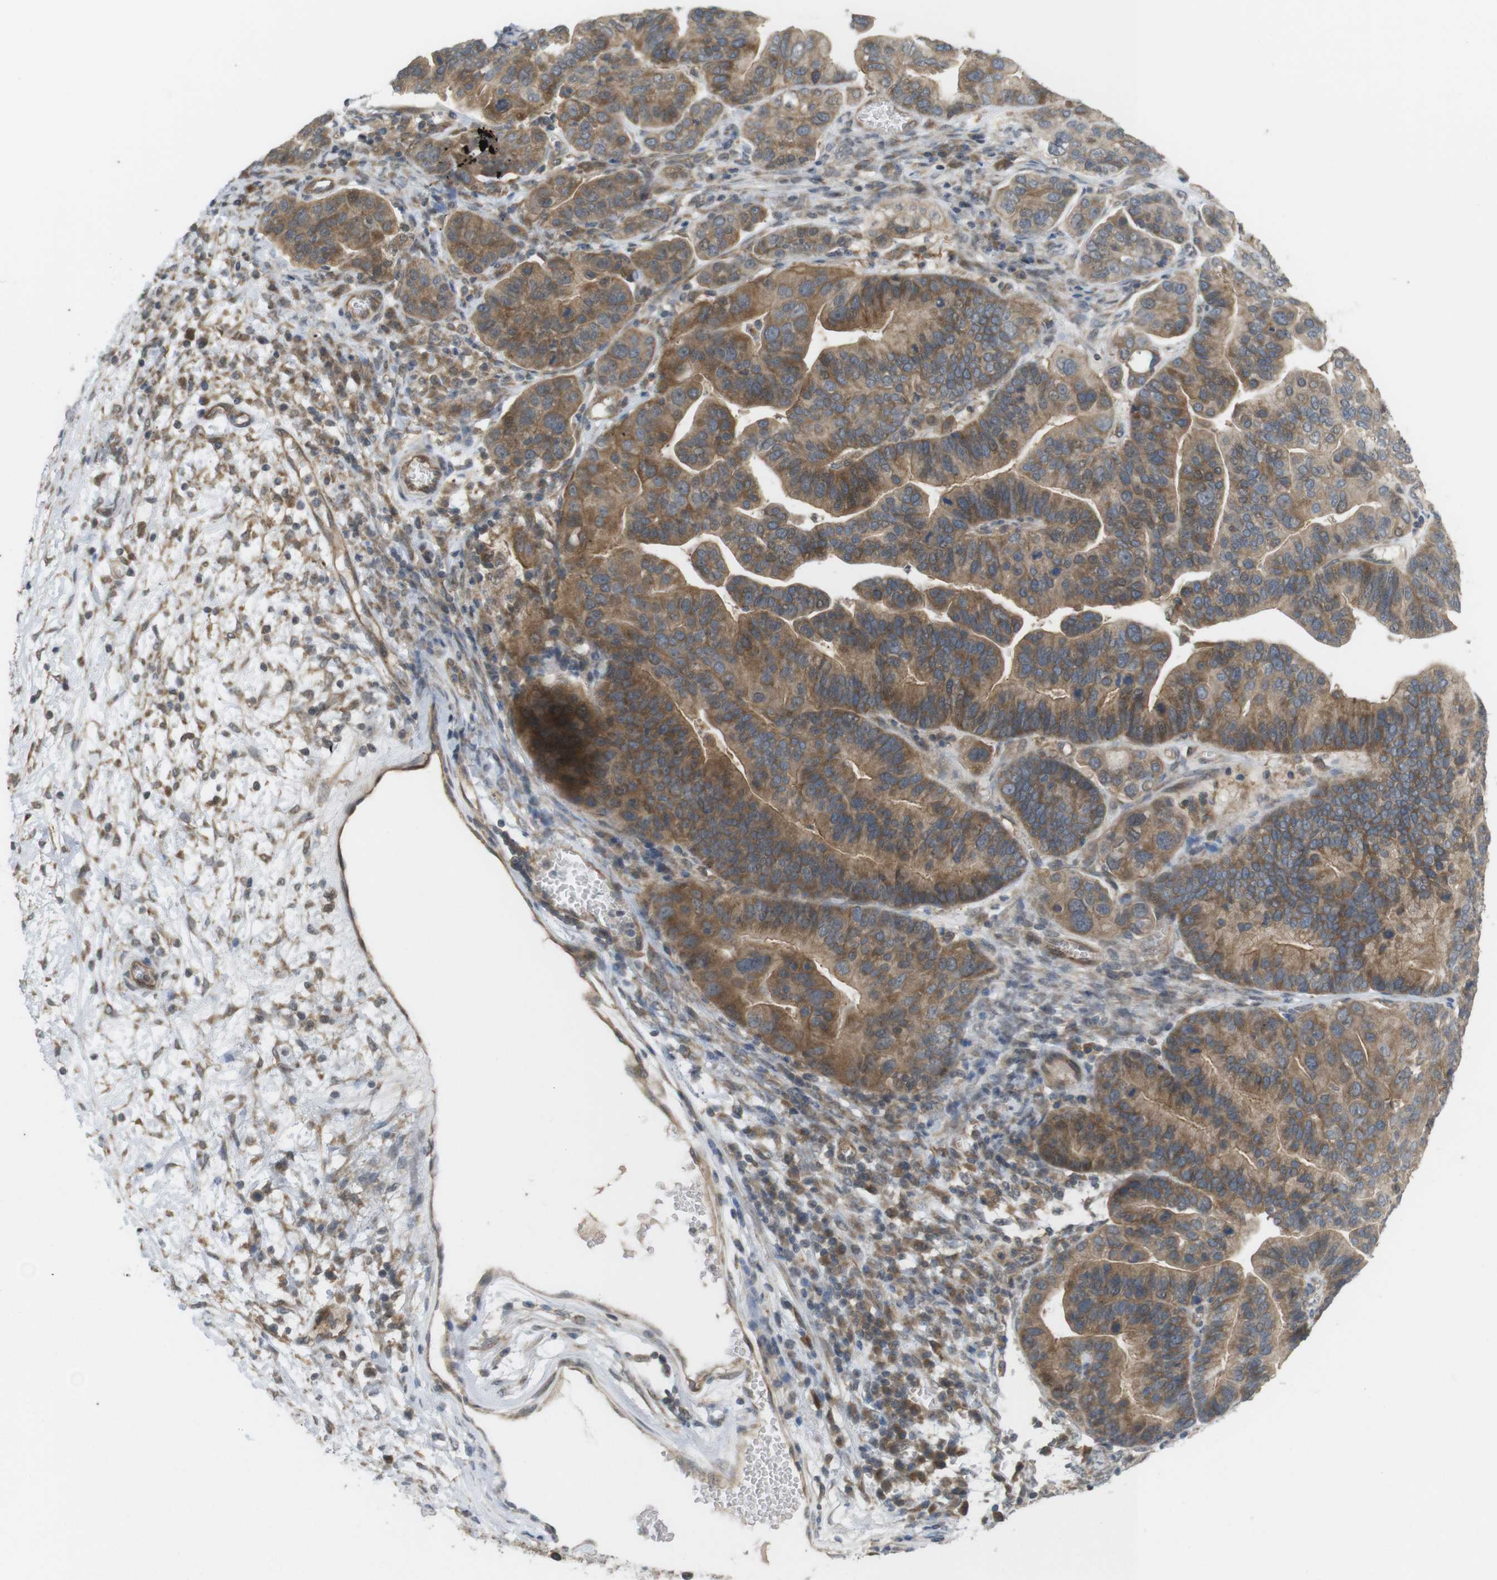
{"staining": {"intensity": "moderate", "quantity": ">75%", "location": "cytoplasmic/membranous"}, "tissue": "ovarian cancer", "cell_type": "Tumor cells", "image_type": "cancer", "snomed": [{"axis": "morphology", "description": "Cystadenocarcinoma, serous, NOS"}, {"axis": "topography", "description": "Ovary"}], "caption": "Ovarian cancer was stained to show a protein in brown. There is medium levels of moderate cytoplasmic/membranous positivity in approximately >75% of tumor cells. (brown staining indicates protein expression, while blue staining denotes nuclei).", "gene": "RNF130", "patient": {"sex": "female", "age": 56}}